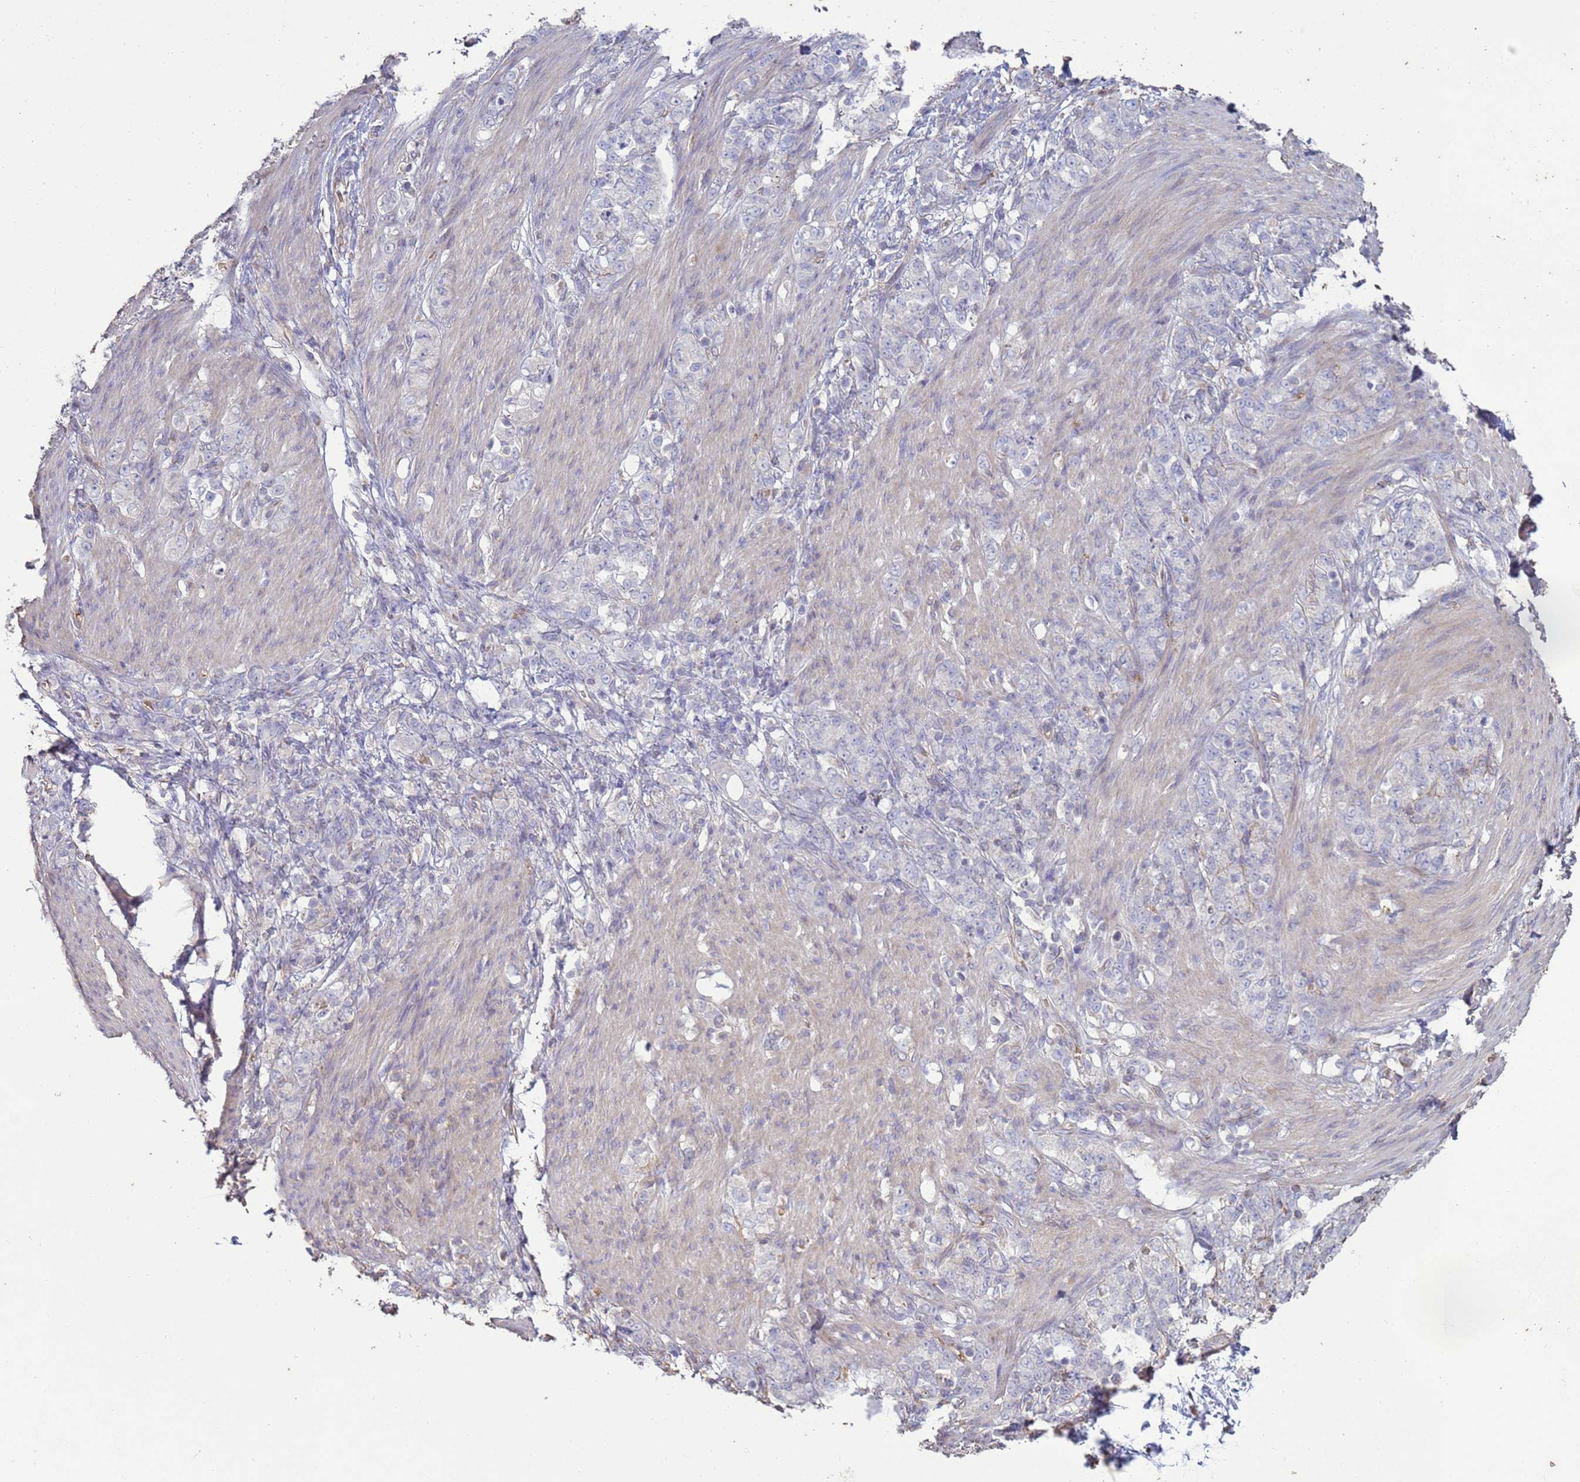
{"staining": {"intensity": "negative", "quantity": "none", "location": "none"}, "tissue": "stomach cancer", "cell_type": "Tumor cells", "image_type": "cancer", "snomed": [{"axis": "morphology", "description": "Adenocarcinoma, NOS"}, {"axis": "topography", "description": "Stomach"}], "caption": "Tumor cells are negative for protein expression in human stomach adenocarcinoma.", "gene": "SGIP1", "patient": {"sex": "female", "age": 79}}